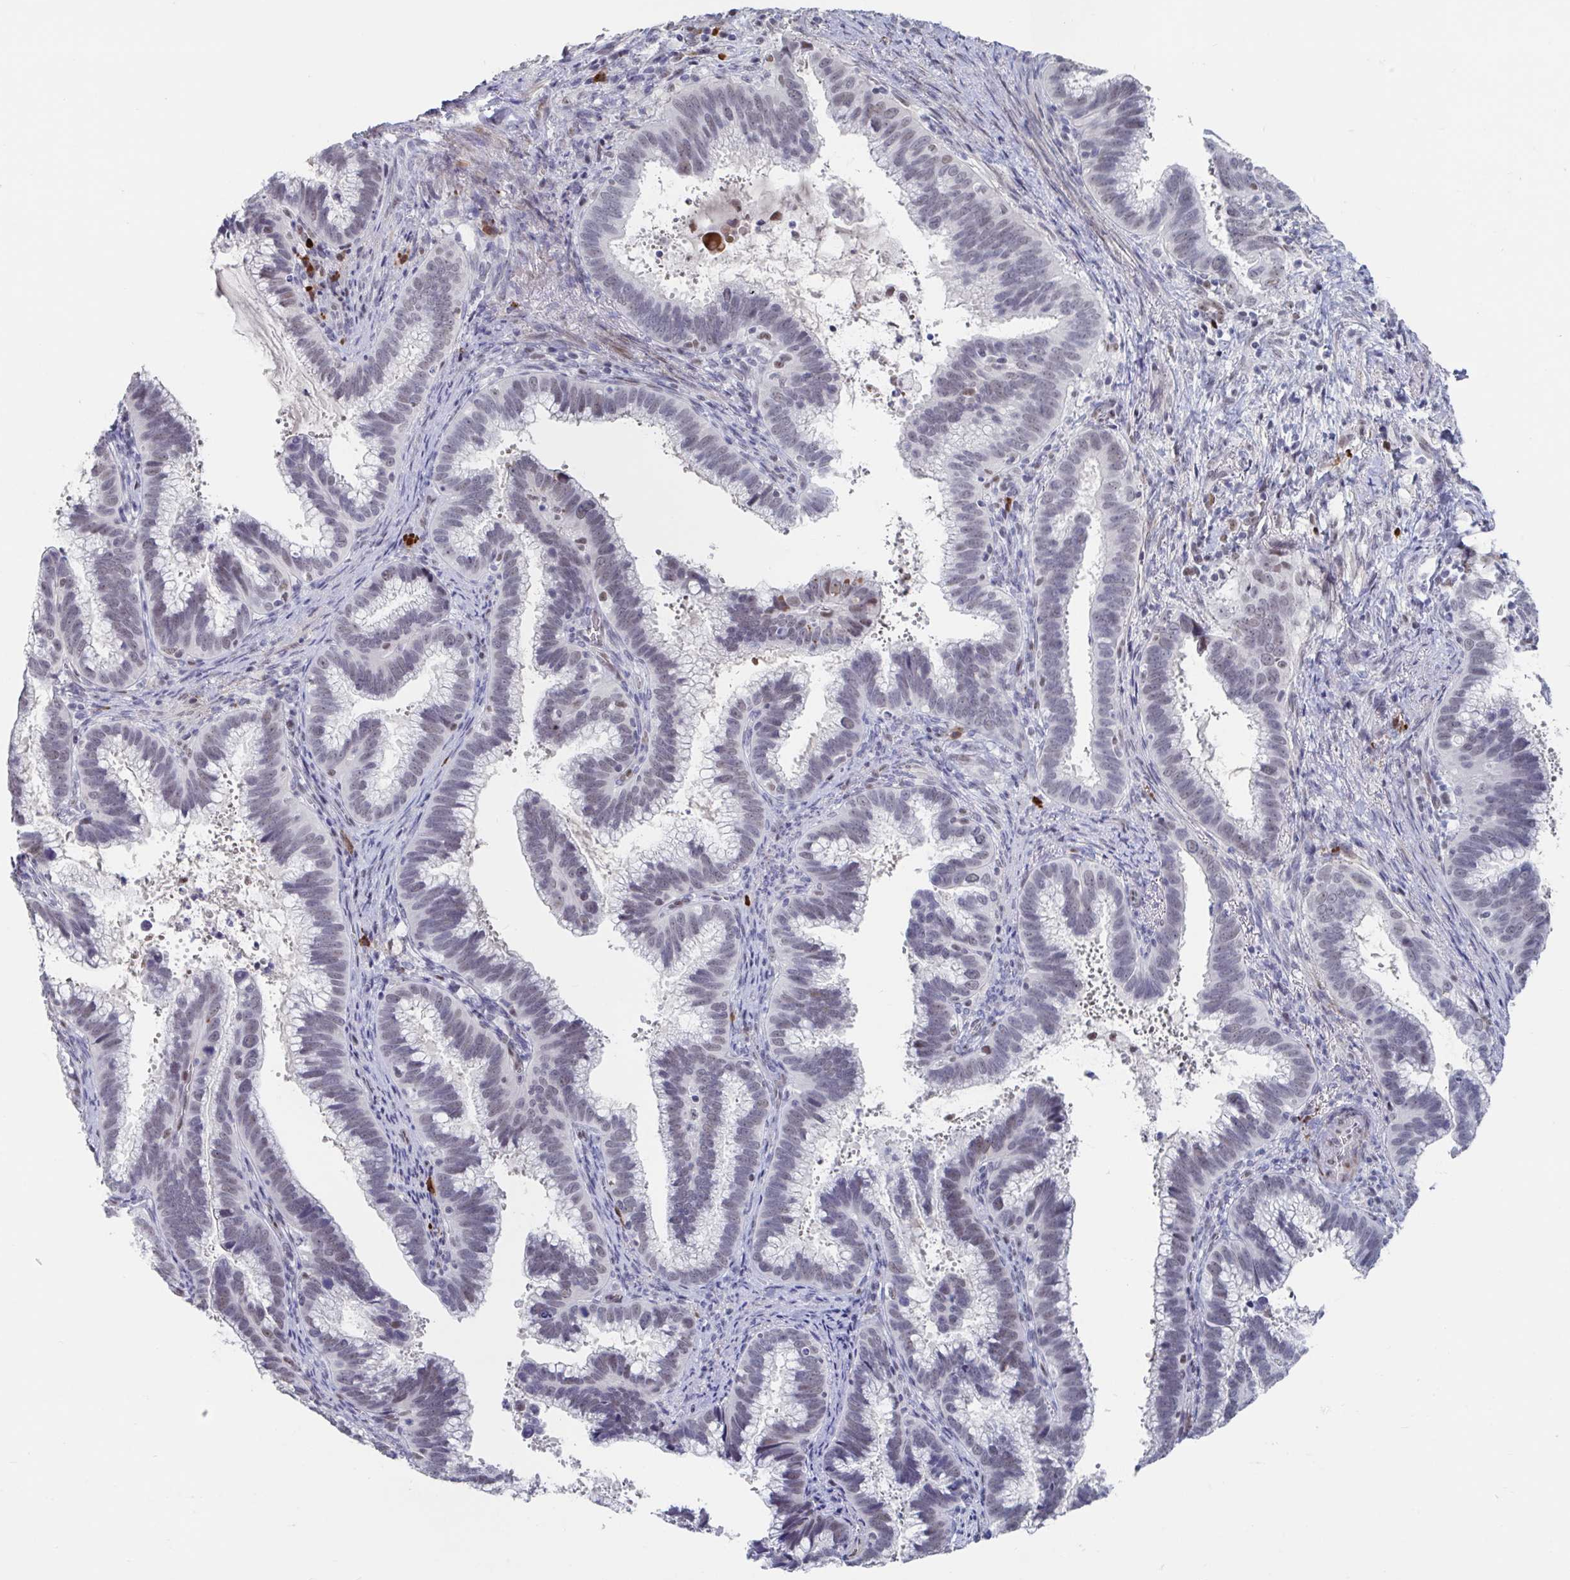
{"staining": {"intensity": "weak", "quantity": "25%-75%", "location": "nuclear"}, "tissue": "cervical cancer", "cell_type": "Tumor cells", "image_type": "cancer", "snomed": [{"axis": "morphology", "description": "Adenocarcinoma, NOS"}, {"axis": "topography", "description": "Cervix"}], "caption": "A histopathology image of human cervical cancer stained for a protein demonstrates weak nuclear brown staining in tumor cells.", "gene": "BCL7B", "patient": {"sex": "female", "age": 56}}